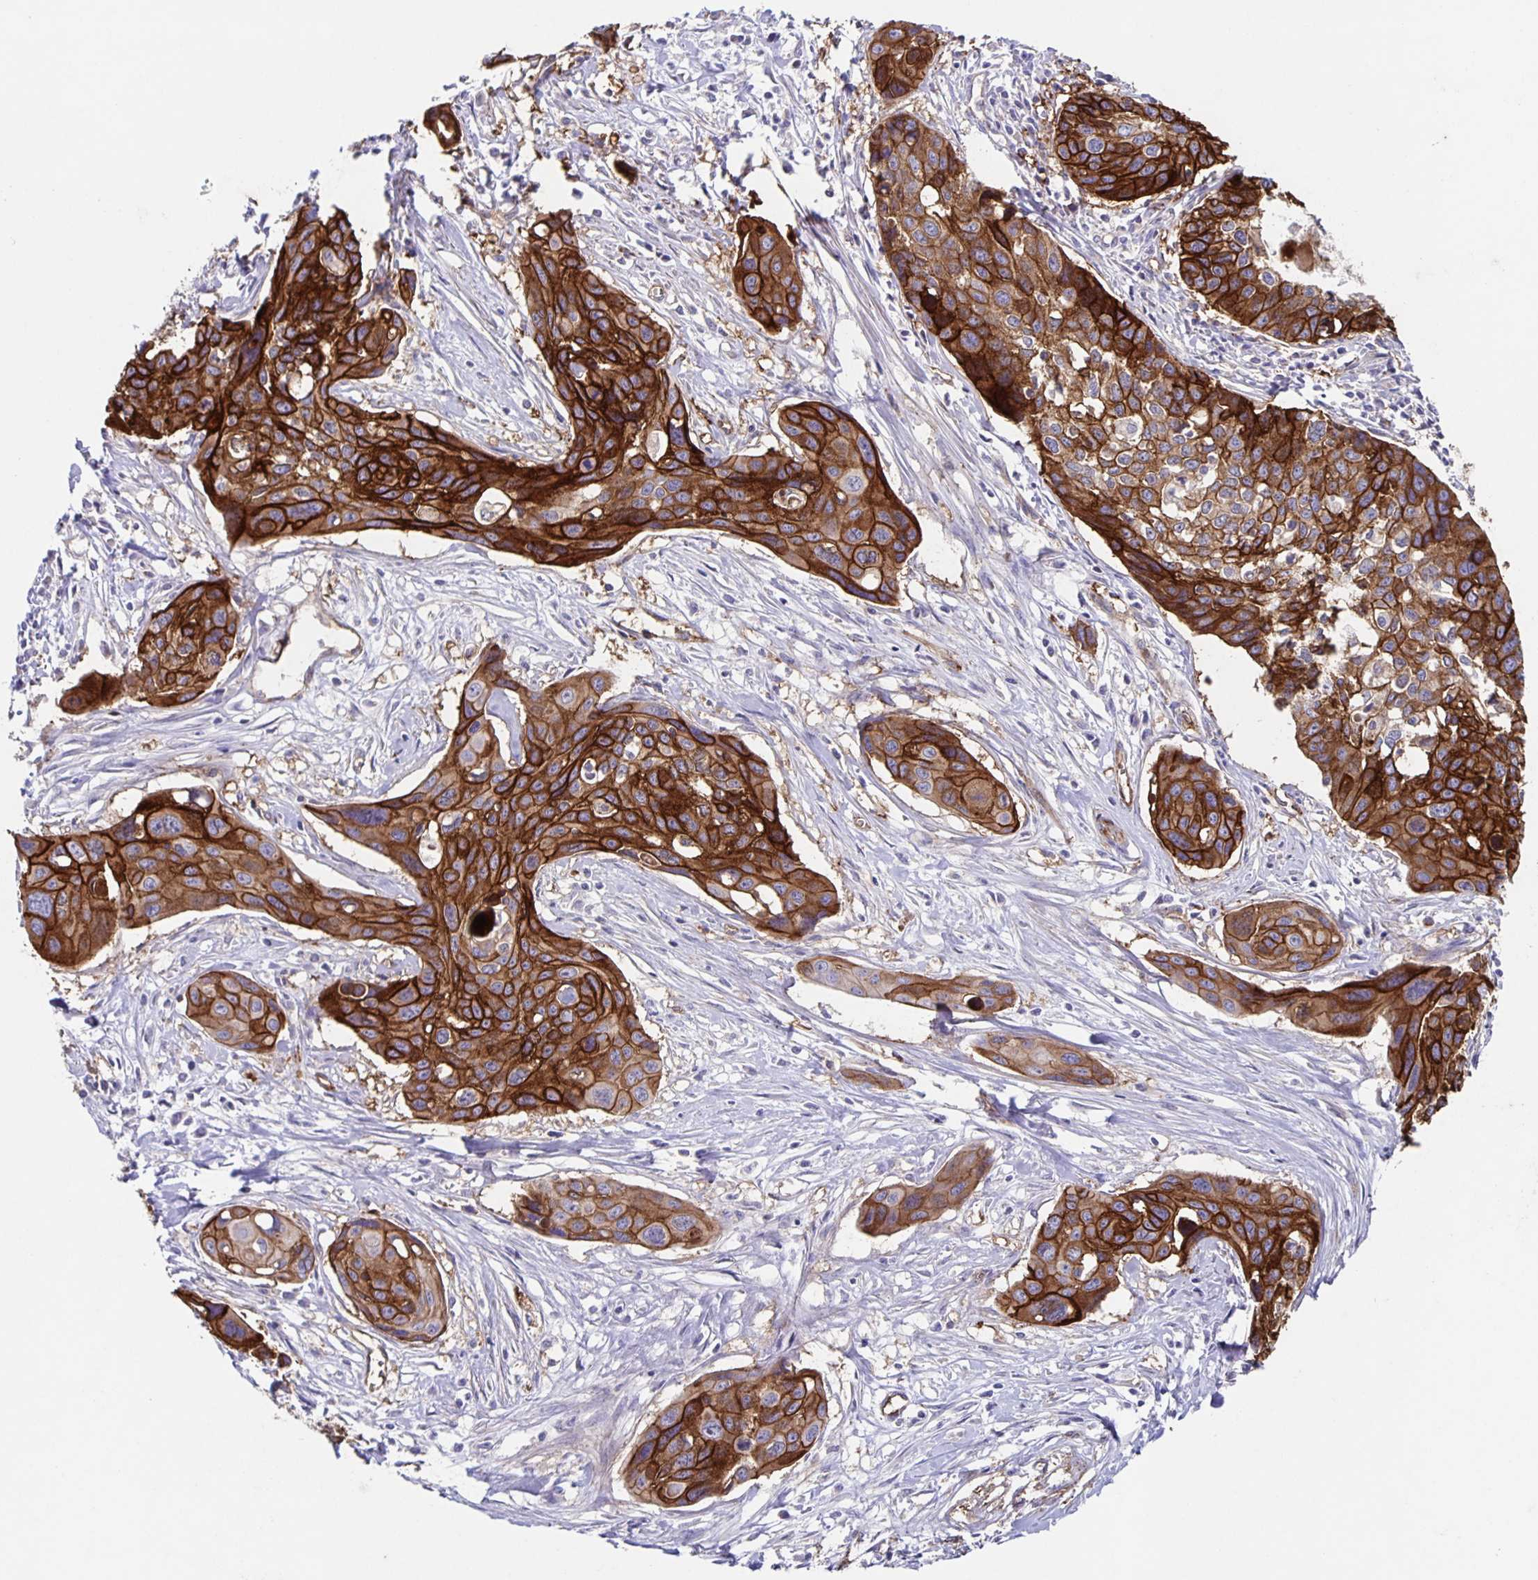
{"staining": {"intensity": "strong", "quantity": ">75%", "location": "cytoplasmic/membranous"}, "tissue": "cervical cancer", "cell_type": "Tumor cells", "image_type": "cancer", "snomed": [{"axis": "morphology", "description": "Squamous cell carcinoma, NOS"}, {"axis": "topography", "description": "Cervix"}], "caption": "Approximately >75% of tumor cells in human squamous cell carcinoma (cervical) exhibit strong cytoplasmic/membranous protein positivity as visualized by brown immunohistochemical staining.", "gene": "ITGA2", "patient": {"sex": "female", "age": 31}}